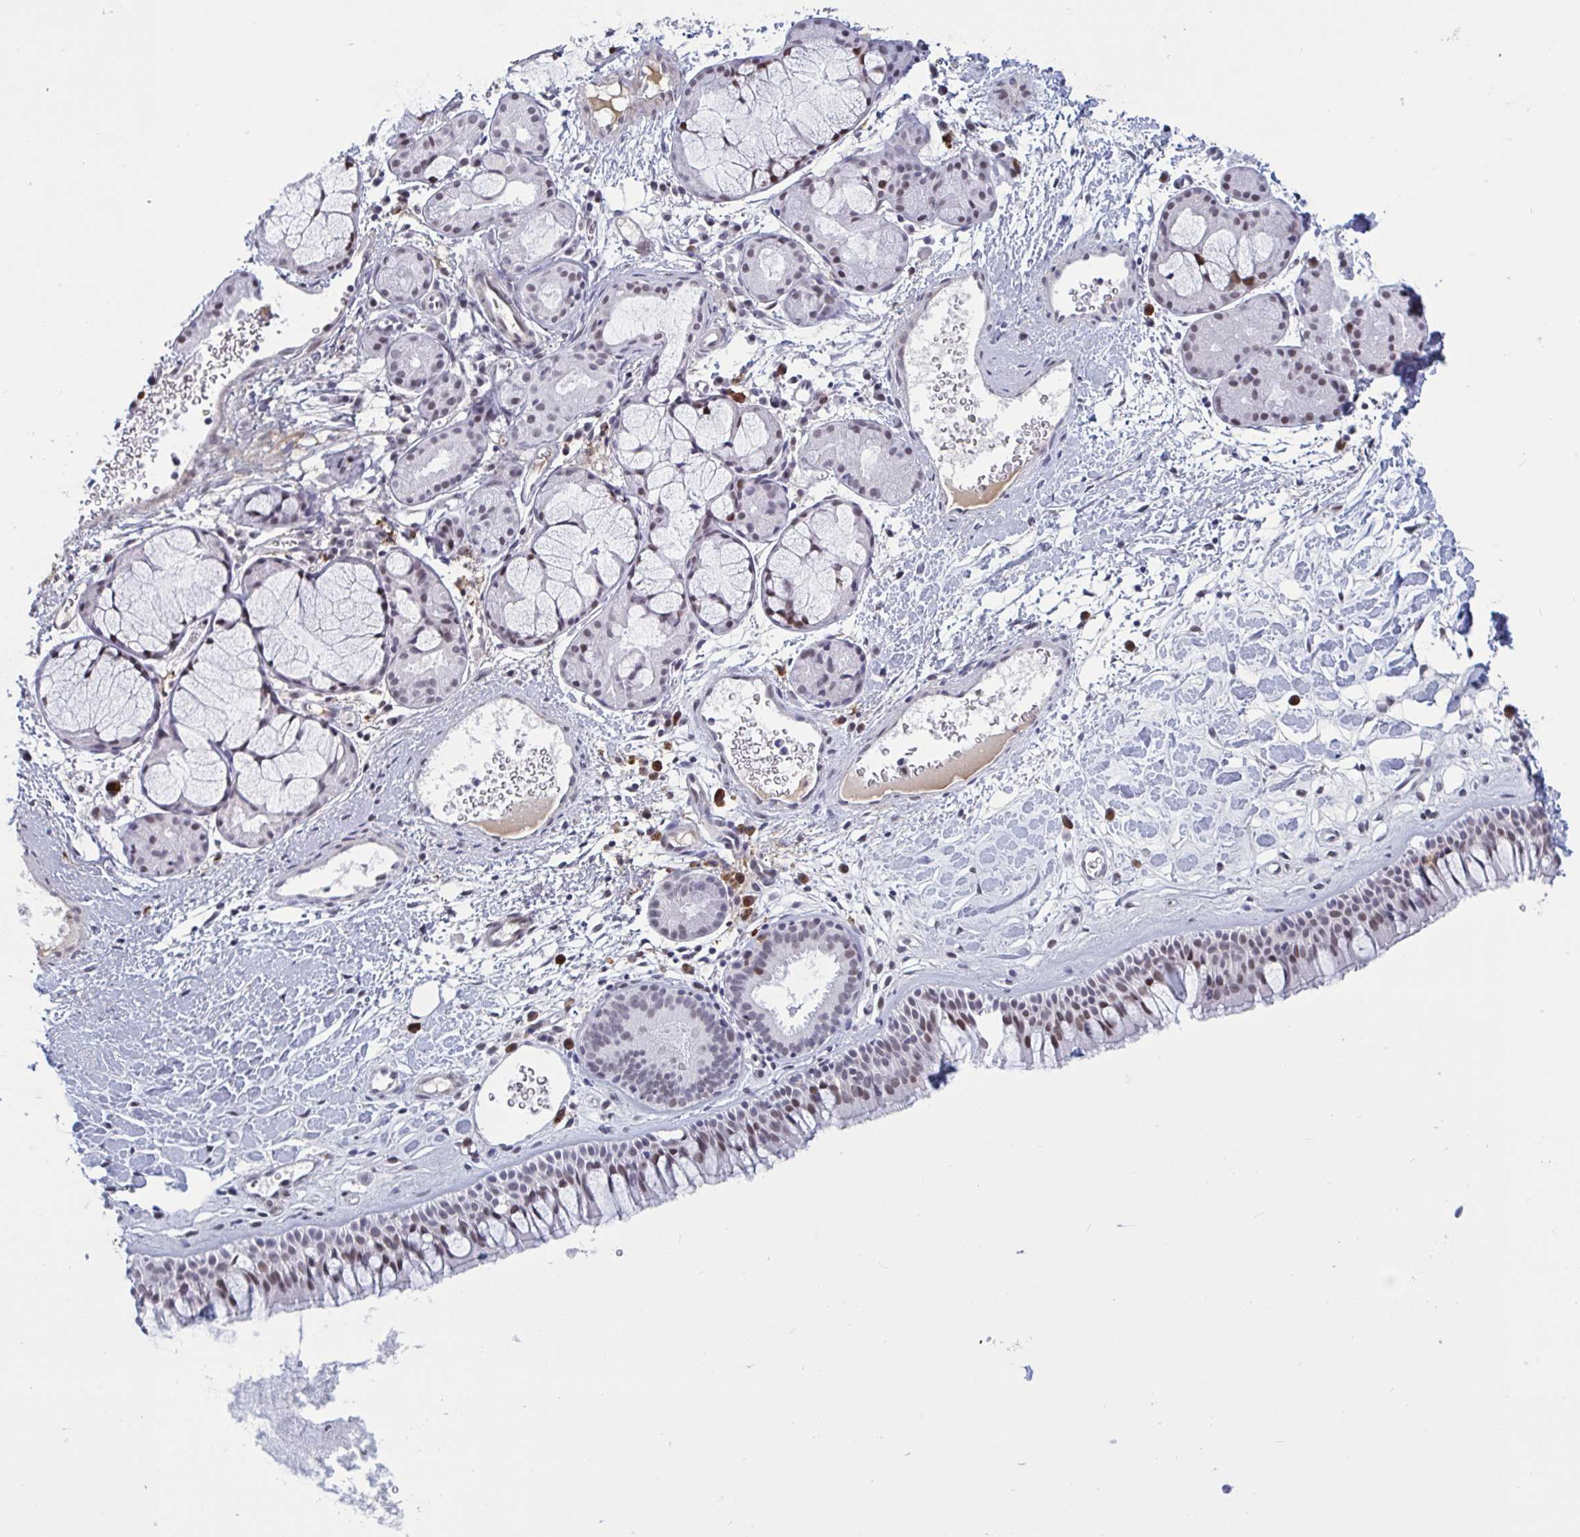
{"staining": {"intensity": "moderate", "quantity": "25%-75%", "location": "nuclear"}, "tissue": "nasopharynx", "cell_type": "Respiratory epithelial cells", "image_type": "normal", "snomed": [{"axis": "morphology", "description": "Normal tissue, NOS"}, {"axis": "topography", "description": "Nasopharynx"}], "caption": "DAB immunohistochemical staining of unremarkable nasopharynx shows moderate nuclear protein staining in approximately 25%-75% of respiratory epithelial cells.", "gene": "BCL7B", "patient": {"sex": "male", "age": 65}}